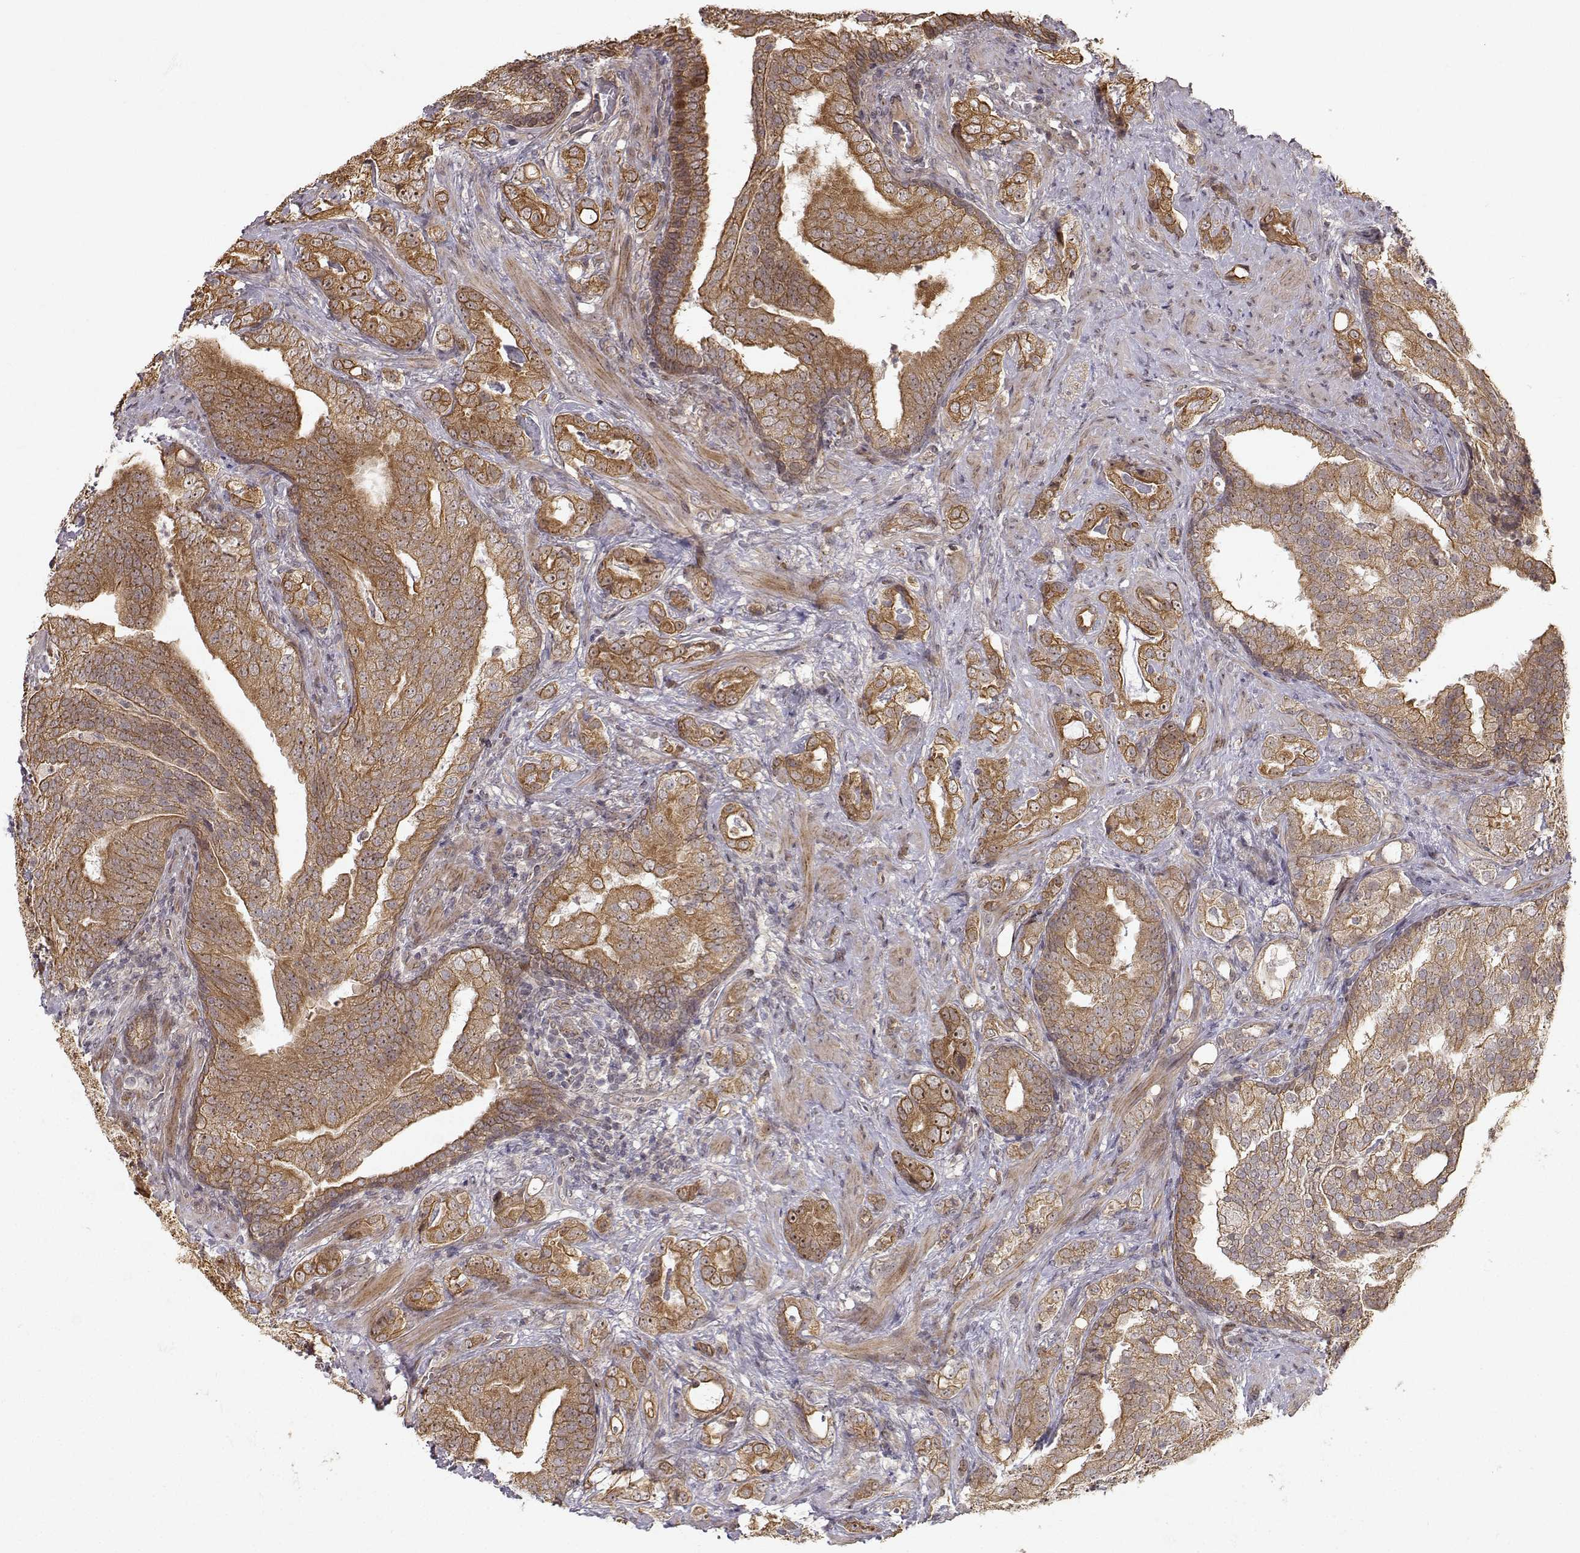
{"staining": {"intensity": "strong", "quantity": "25%-75%", "location": "cytoplasmic/membranous"}, "tissue": "prostate cancer", "cell_type": "Tumor cells", "image_type": "cancer", "snomed": [{"axis": "morphology", "description": "Adenocarcinoma, NOS"}, {"axis": "topography", "description": "Prostate"}], "caption": "IHC staining of prostate cancer (adenocarcinoma), which displays high levels of strong cytoplasmic/membranous positivity in about 25%-75% of tumor cells indicating strong cytoplasmic/membranous protein expression. The staining was performed using DAB (brown) for protein detection and nuclei were counterstained in hematoxylin (blue).", "gene": "APC", "patient": {"sex": "male", "age": 57}}